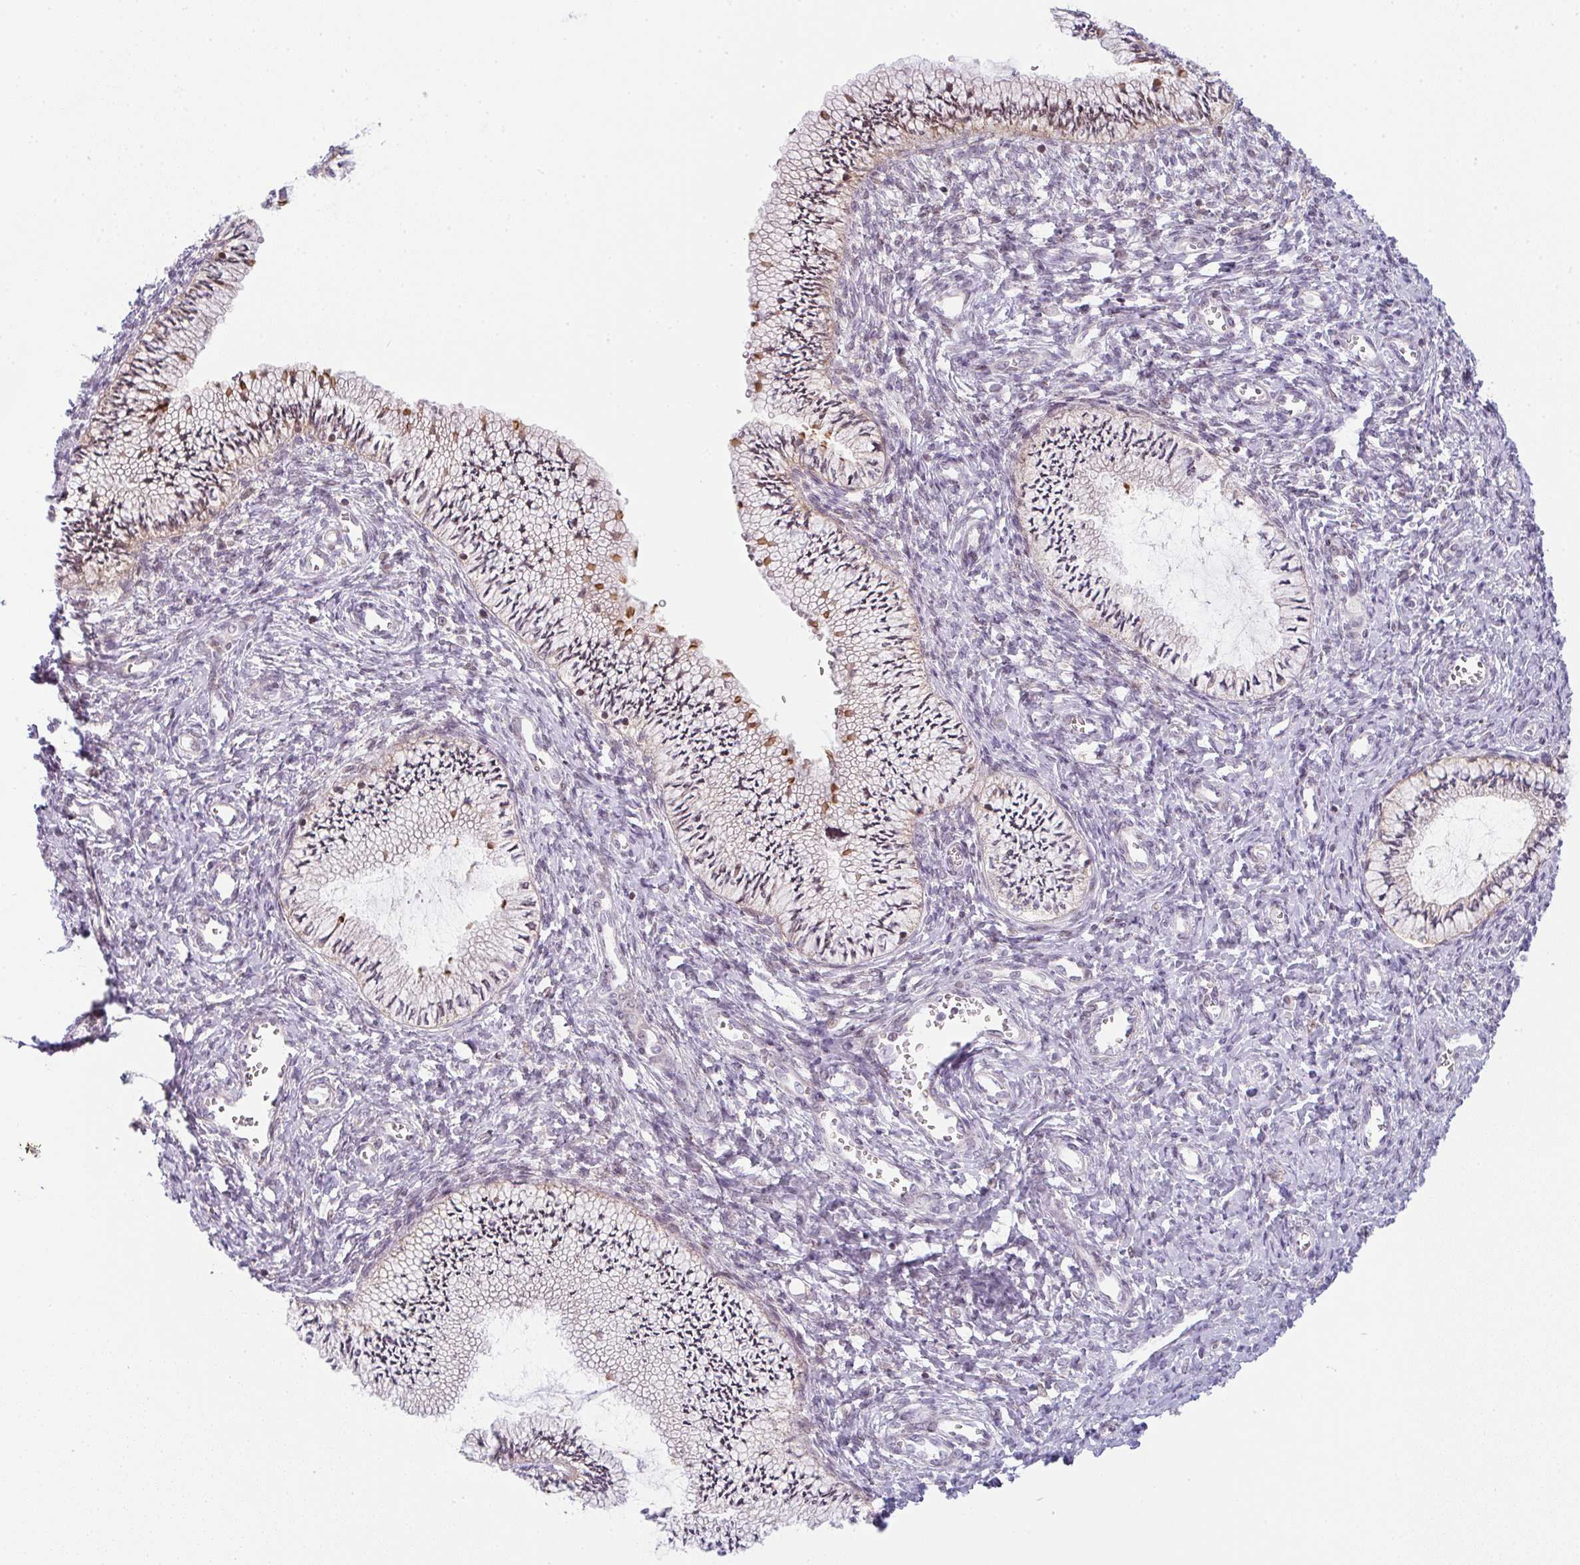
{"staining": {"intensity": "moderate", "quantity": "<25%", "location": "cytoplasmic/membranous"}, "tissue": "cervix", "cell_type": "Glandular cells", "image_type": "normal", "snomed": [{"axis": "morphology", "description": "Normal tissue, NOS"}, {"axis": "topography", "description": "Cervix"}], "caption": "Moderate cytoplasmic/membranous protein expression is present in approximately <25% of glandular cells in cervix. (DAB (3,3'-diaminobenzidine) IHC with brightfield microscopy, high magnification).", "gene": "TMEM237", "patient": {"sex": "female", "age": 24}}